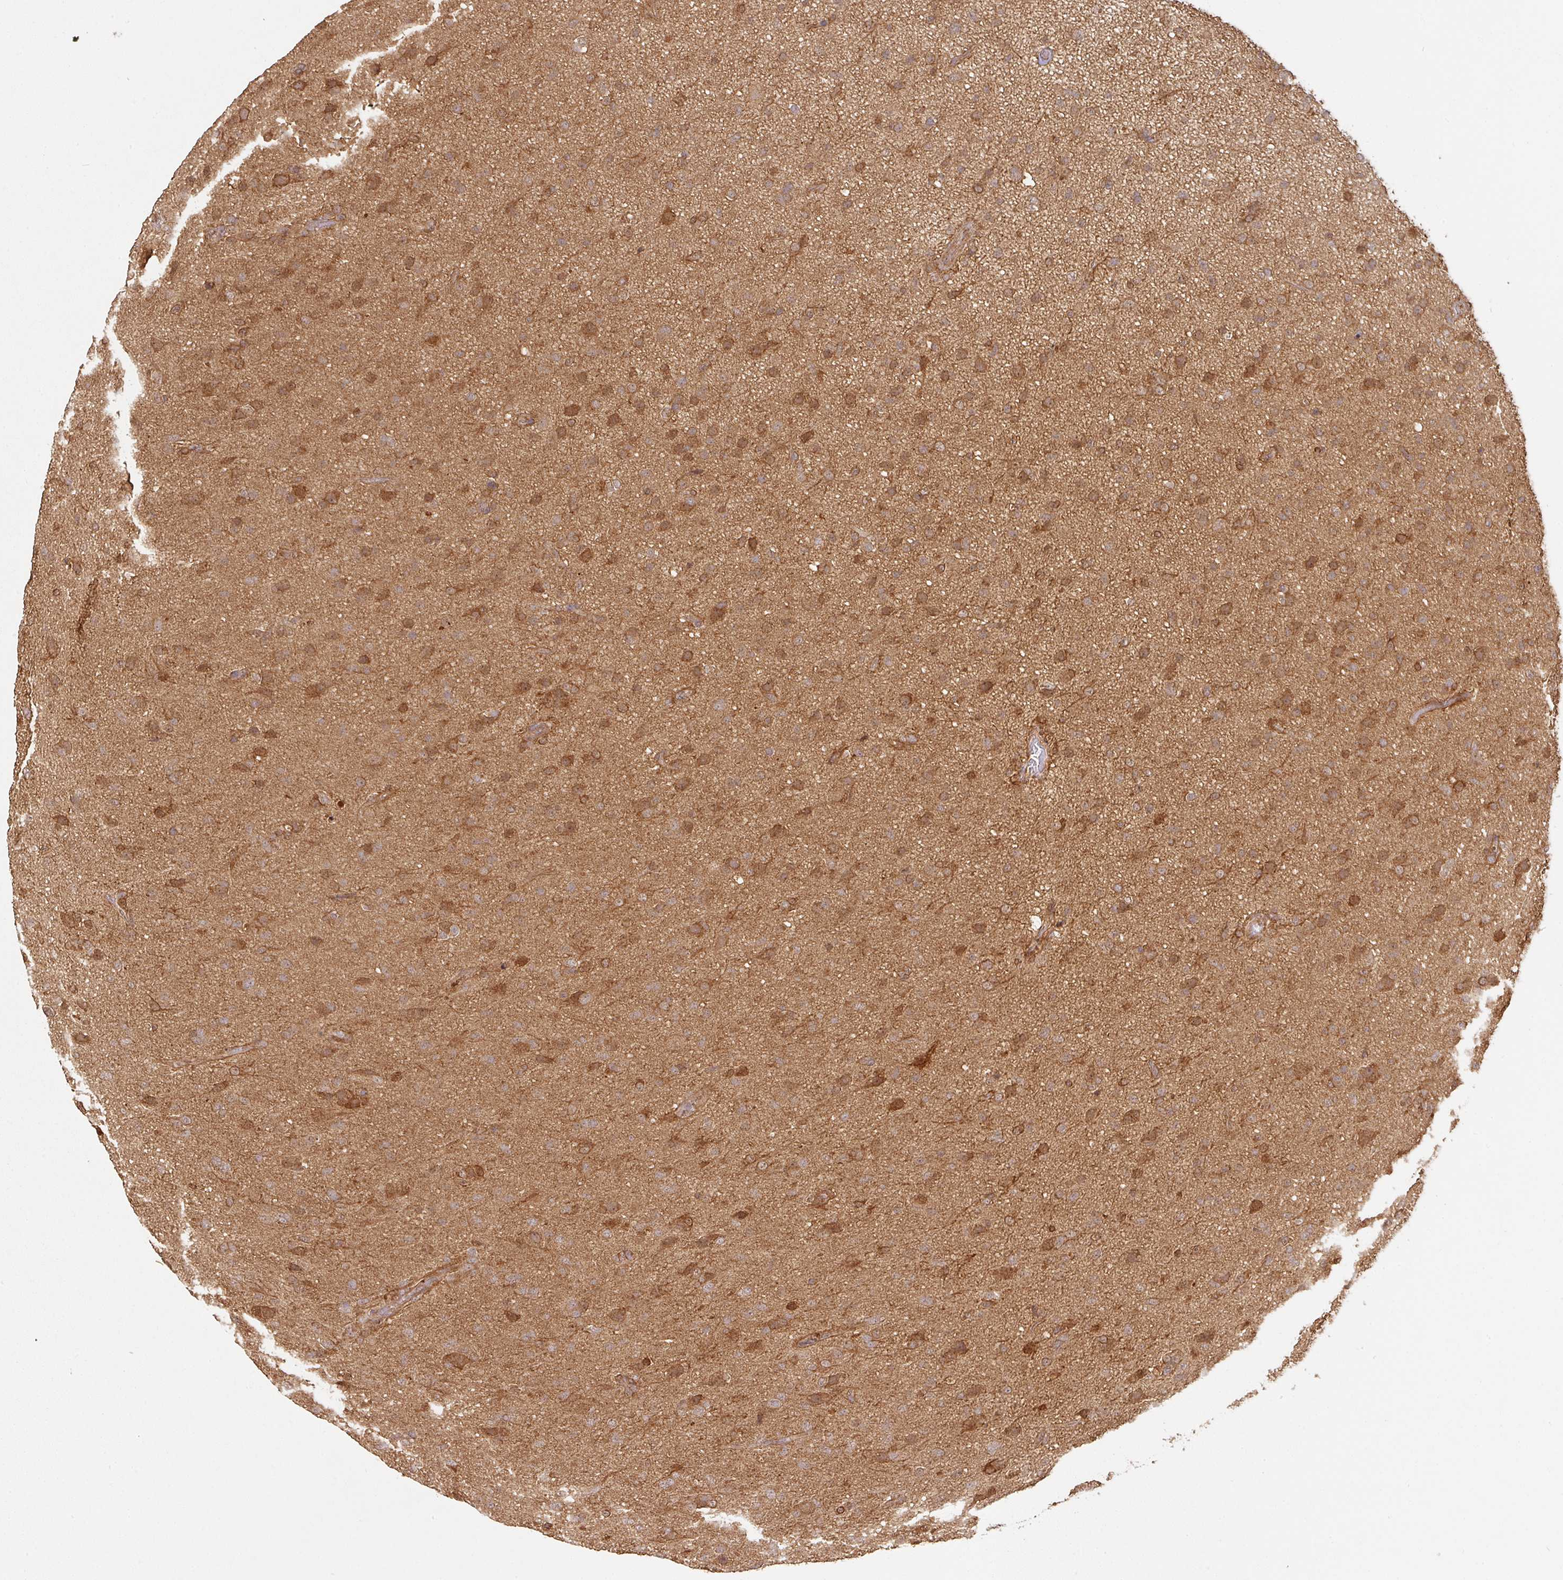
{"staining": {"intensity": "moderate", "quantity": ">75%", "location": "cytoplasmic/membranous"}, "tissue": "glioma", "cell_type": "Tumor cells", "image_type": "cancer", "snomed": [{"axis": "morphology", "description": "Glioma, malignant, Low grade"}, {"axis": "topography", "description": "Brain"}], "caption": "Immunohistochemistry (IHC) photomicrograph of glioma stained for a protein (brown), which shows medium levels of moderate cytoplasmic/membranous staining in about >75% of tumor cells.", "gene": "ZNF322", "patient": {"sex": "male", "age": 65}}